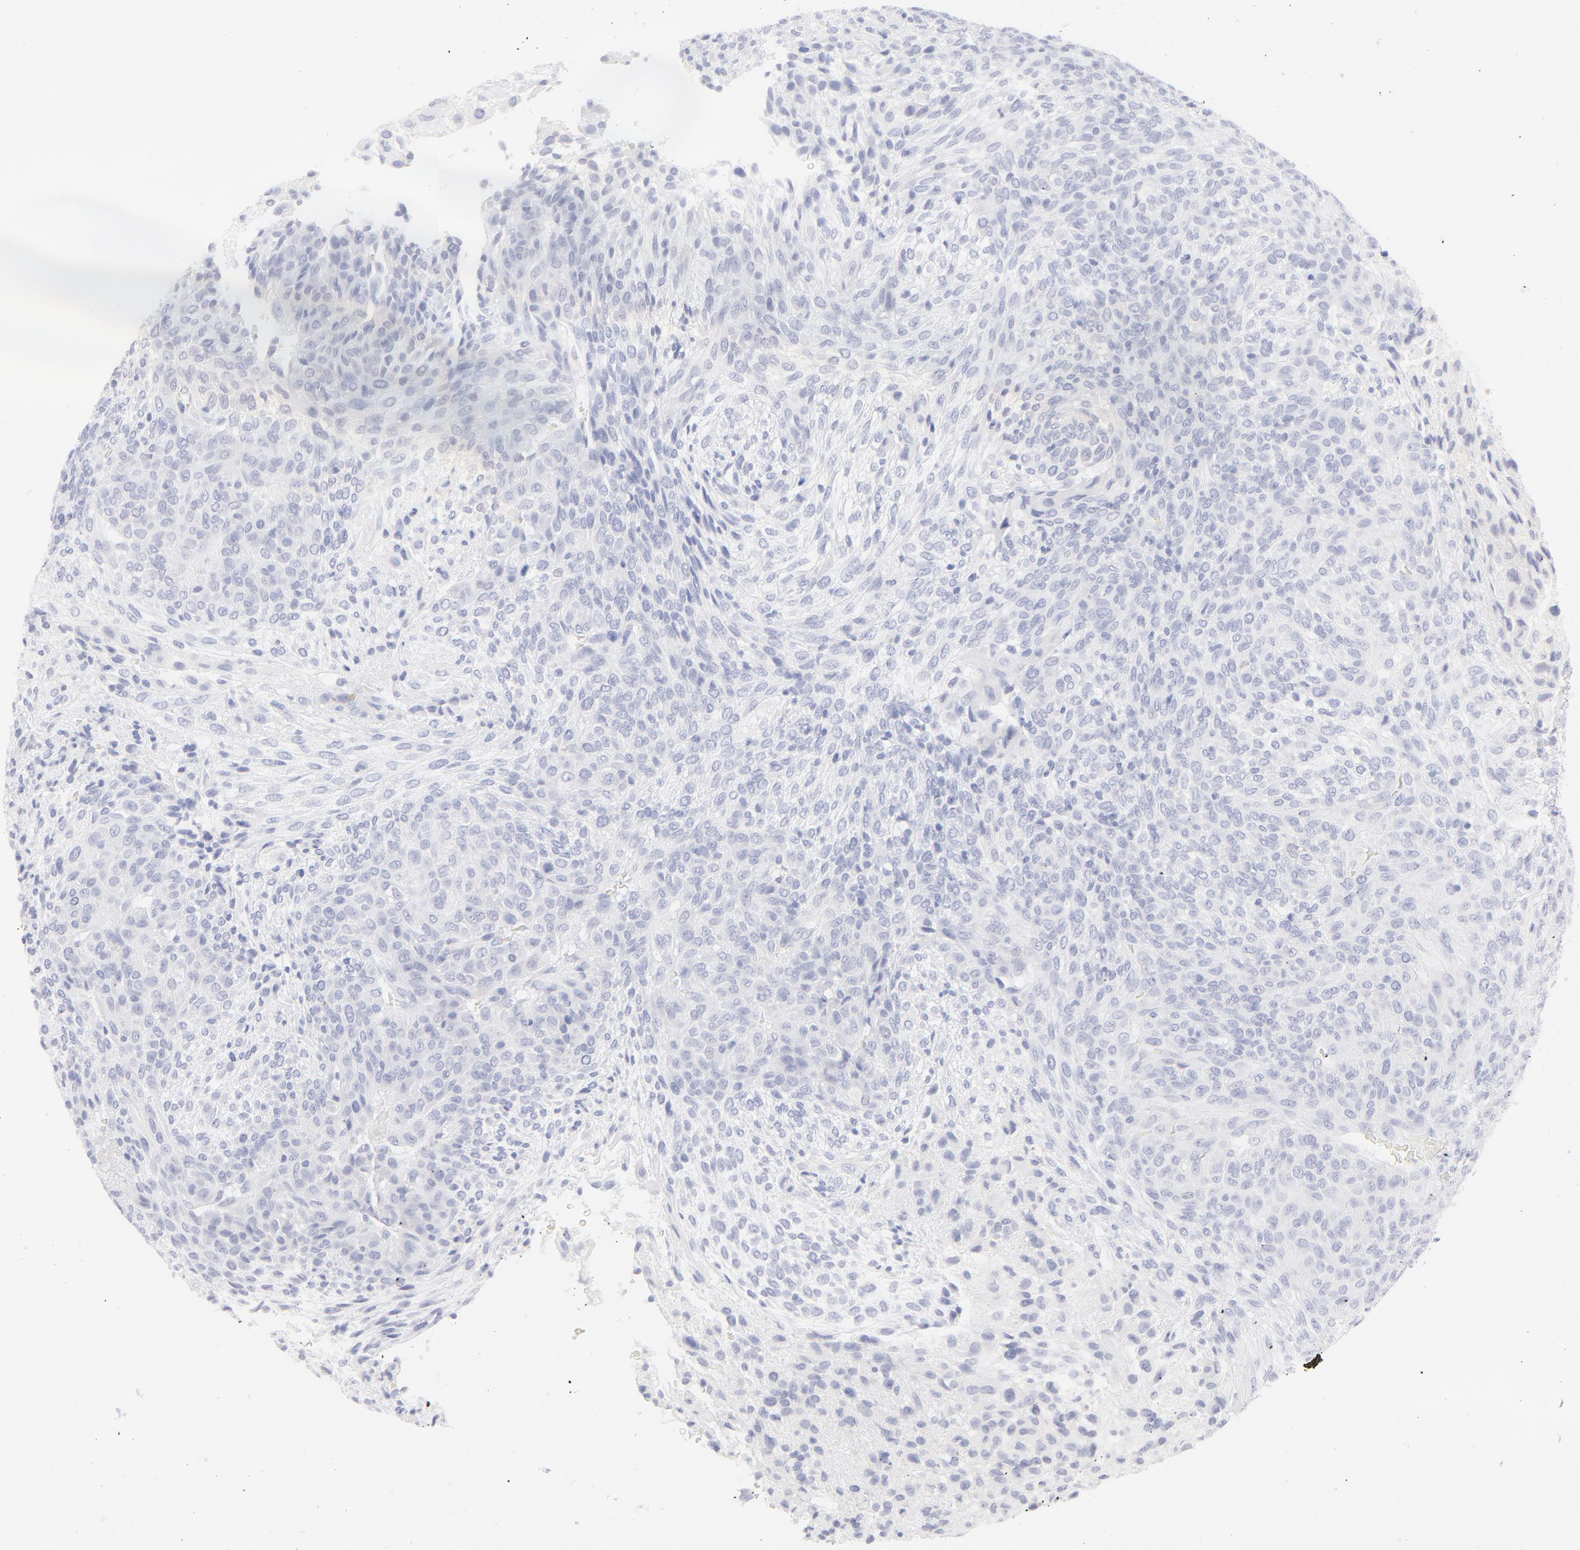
{"staining": {"intensity": "negative", "quantity": "none", "location": "none"}, "tissue": "glioma", "cell_type": "Tumor cells", "image_type": "cancer", "snomed": [{"axis": "morphology", "description": "Glioma, malignant, High grade"}, {"axis": "topography", "description": "Cerebral cortex"}], "caption": "Tumor cells show no significant protein positivity in glioma.", "gene": "ELF3", "patient": {"sex": "female", "age": 55}}